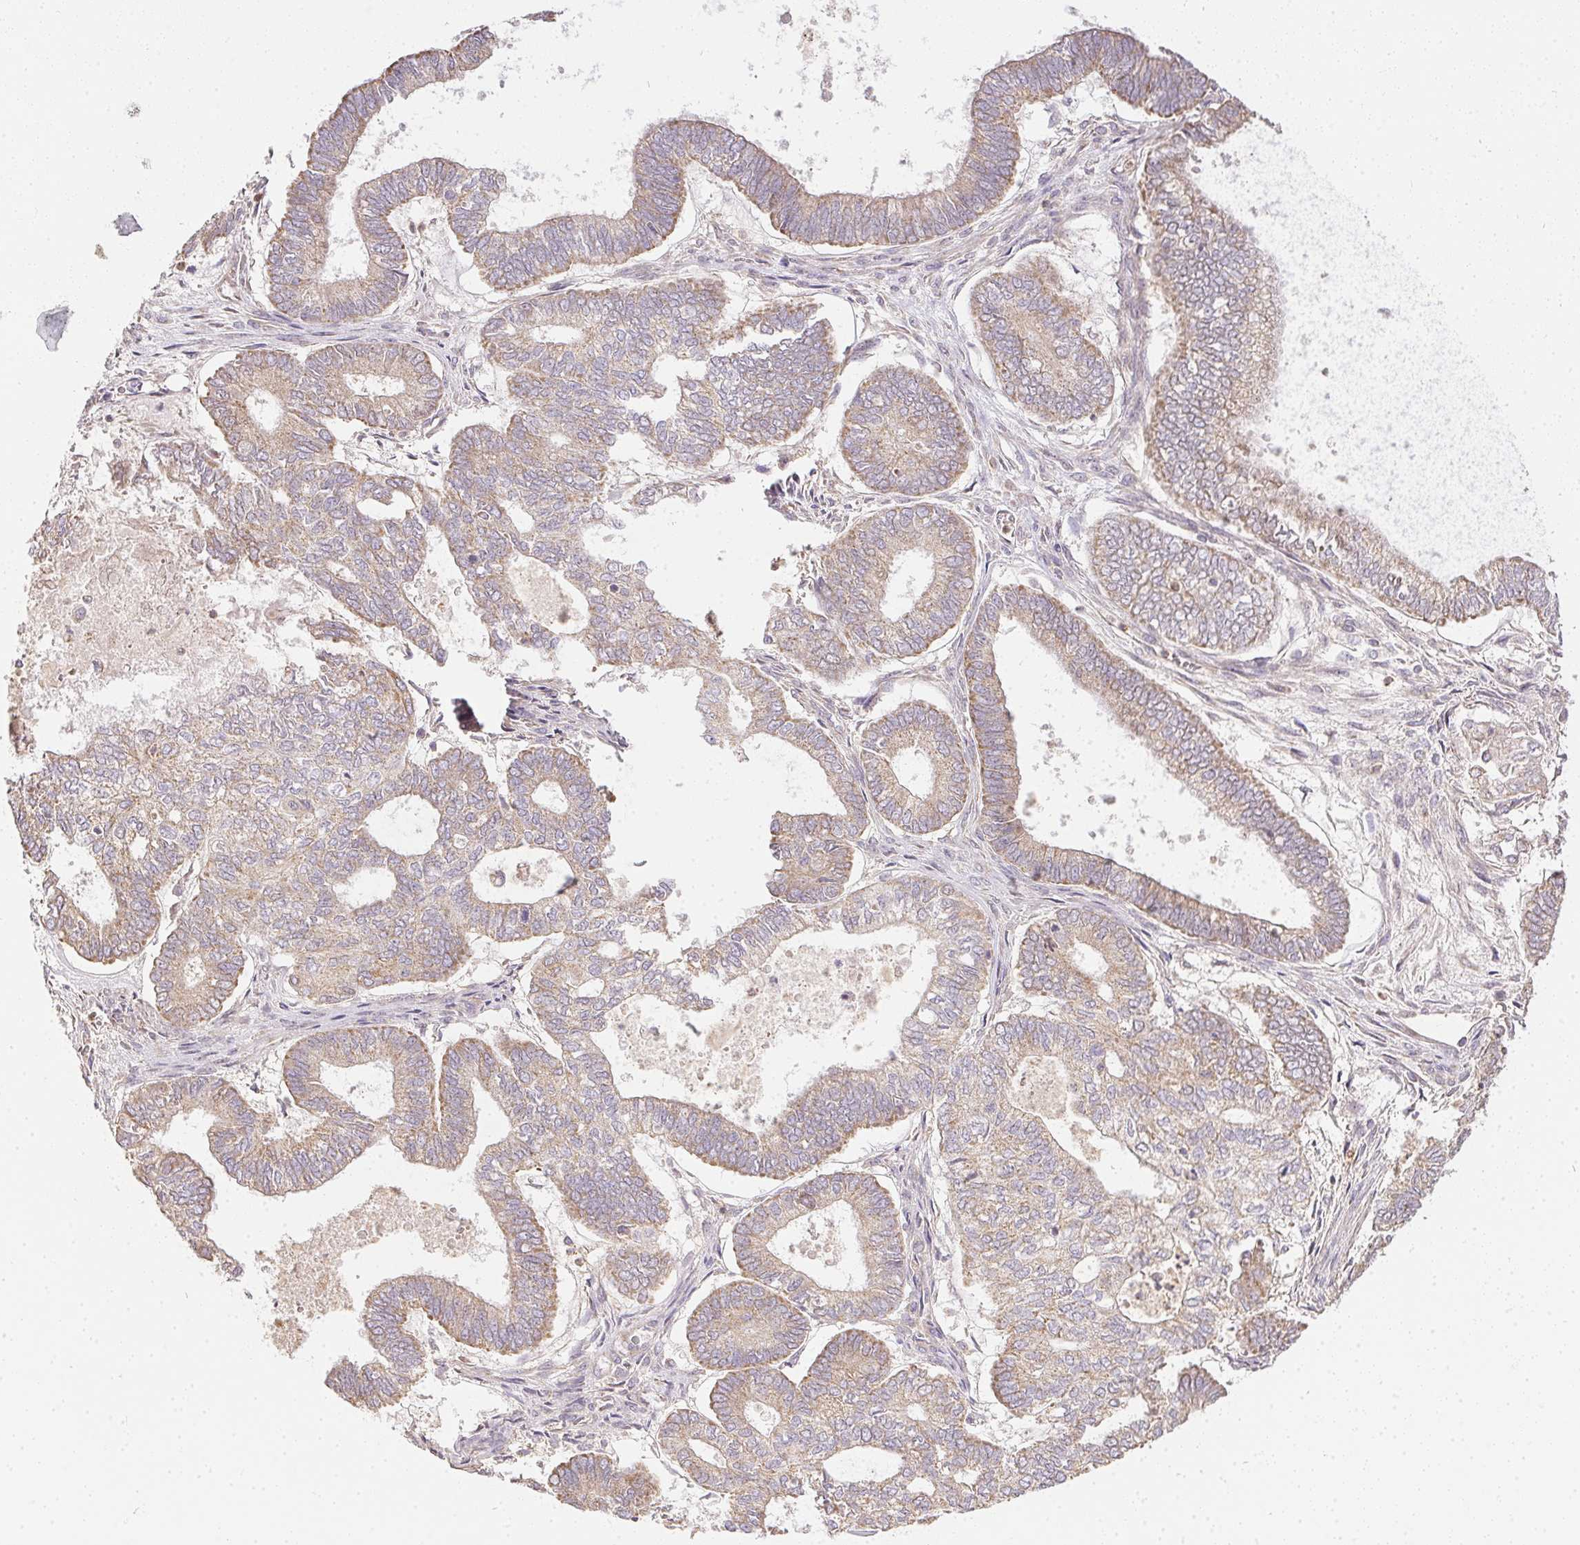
{"staining": {"intensity": "weak", "quantity": "25%-75%", "location": "cytoplasmic/membranous"}, "tissue": "ovarian cancer", "cell_type": "Tumor cells", "image_type": "cancer", "snomed": [{"axis": "morphology", "description": "Carcinoma, endometroid"}, {"axis": "topography", "description": "Ovary"}], "caption": "Endometroid carcinoma (ovarian) was stained to show a protein in brown. There is low levels of weak cytoplasmic/membranous positivity in approximately 25%-75% of tumor cells.", "gene": "REV3L", "patient": {"sex": "female", "age": 64}}